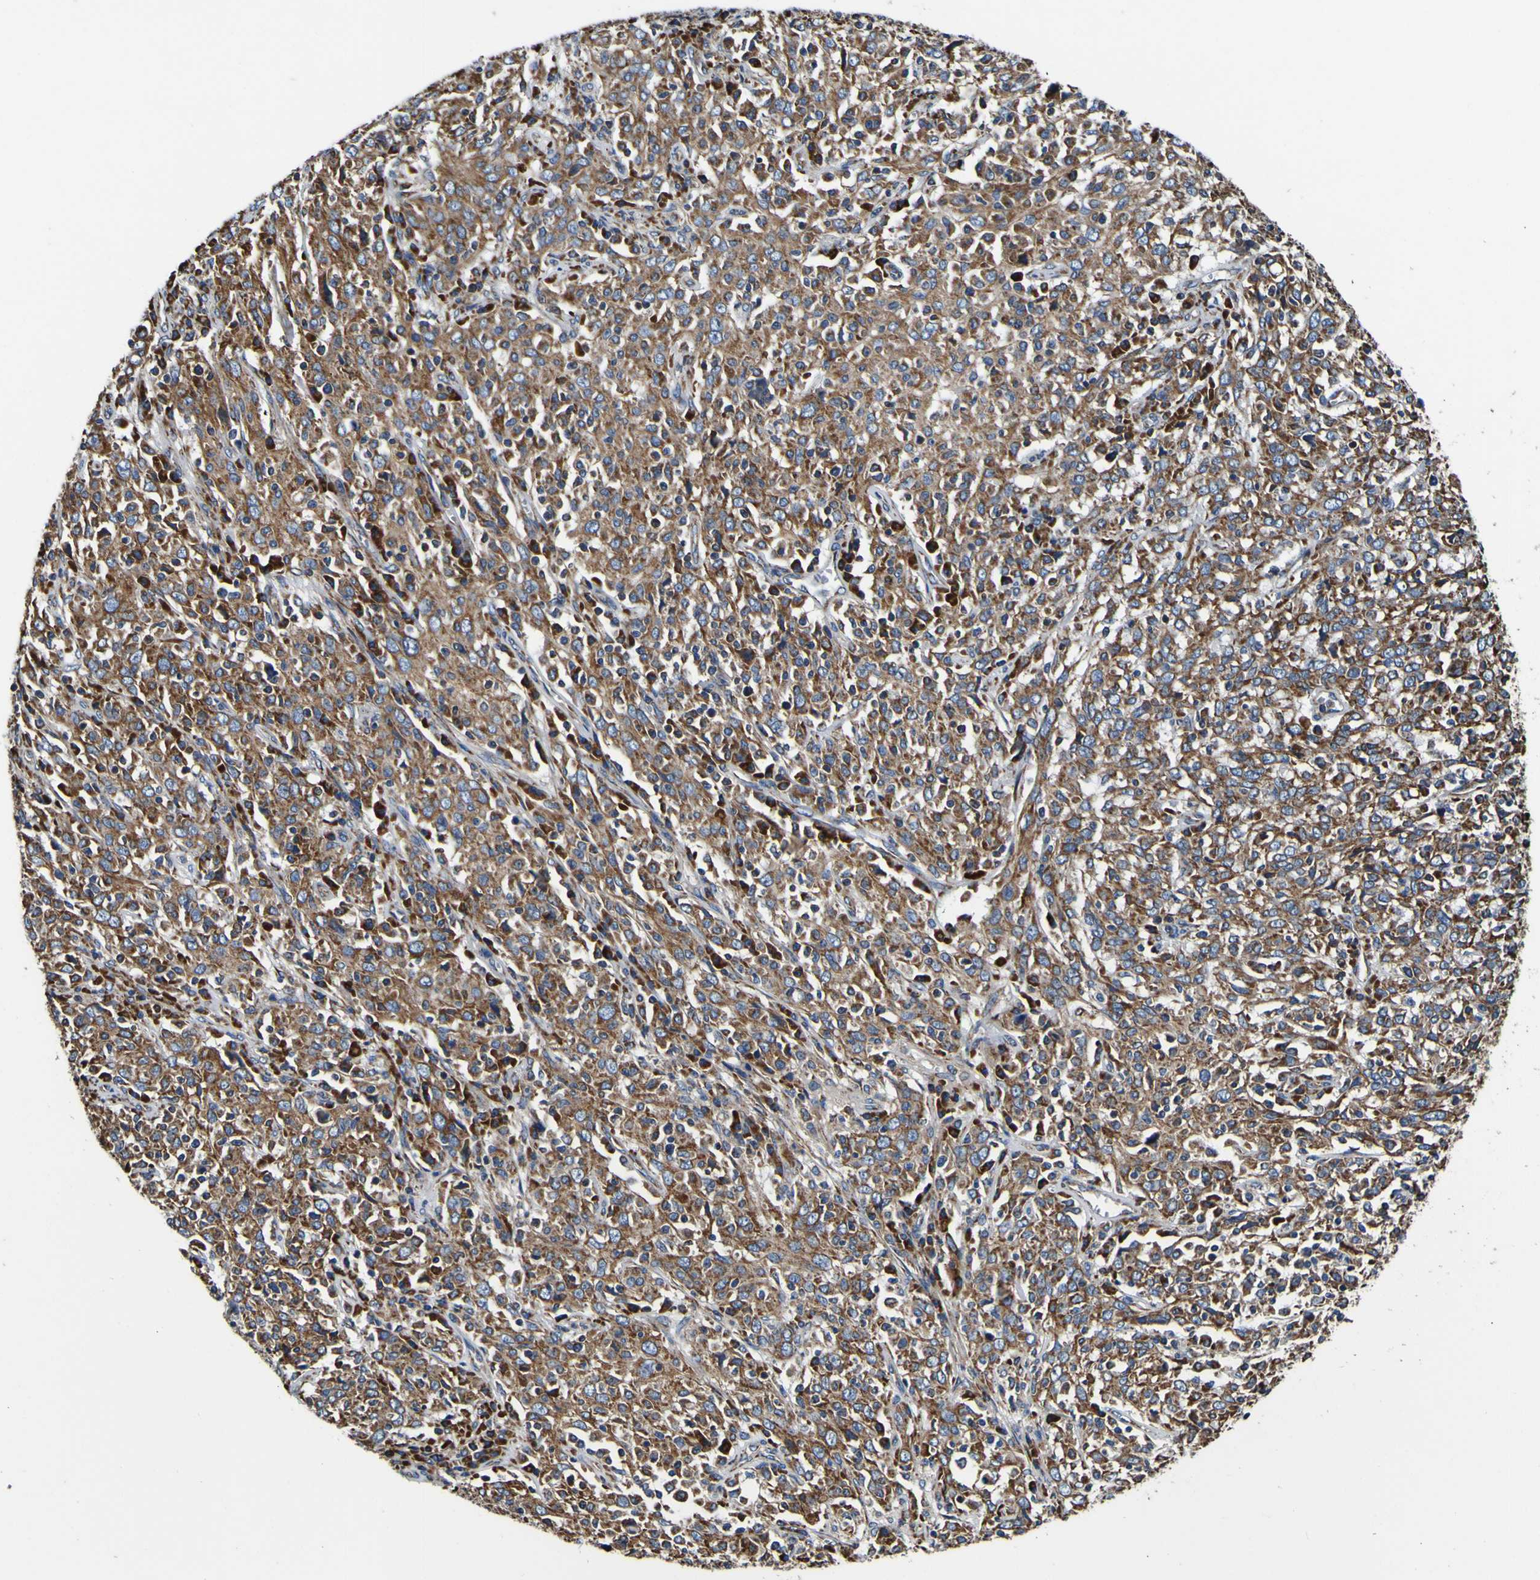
{"staining": {"intensity": "moderate", "quantity": ">75%", "location": "cytoplasmic/membranous"}, "tissue": "cervical cancer", "cell_type": "Tumor cells", "image_type": "cancer", "snomed": [{"axis": "morphology", "description": "Squamous cell carcinoma, NOS"}, {"axis": "topography", "description": "Cervix"}], "caption": "Protein staining by immunohistochemistry reveals moderate cytoplasmic/membranous expression in about >75% of tumor cells in cervical squamous cell carcinoma.", "gene": "INPP5A", "patient": {"sex": "female", "age": 46}}